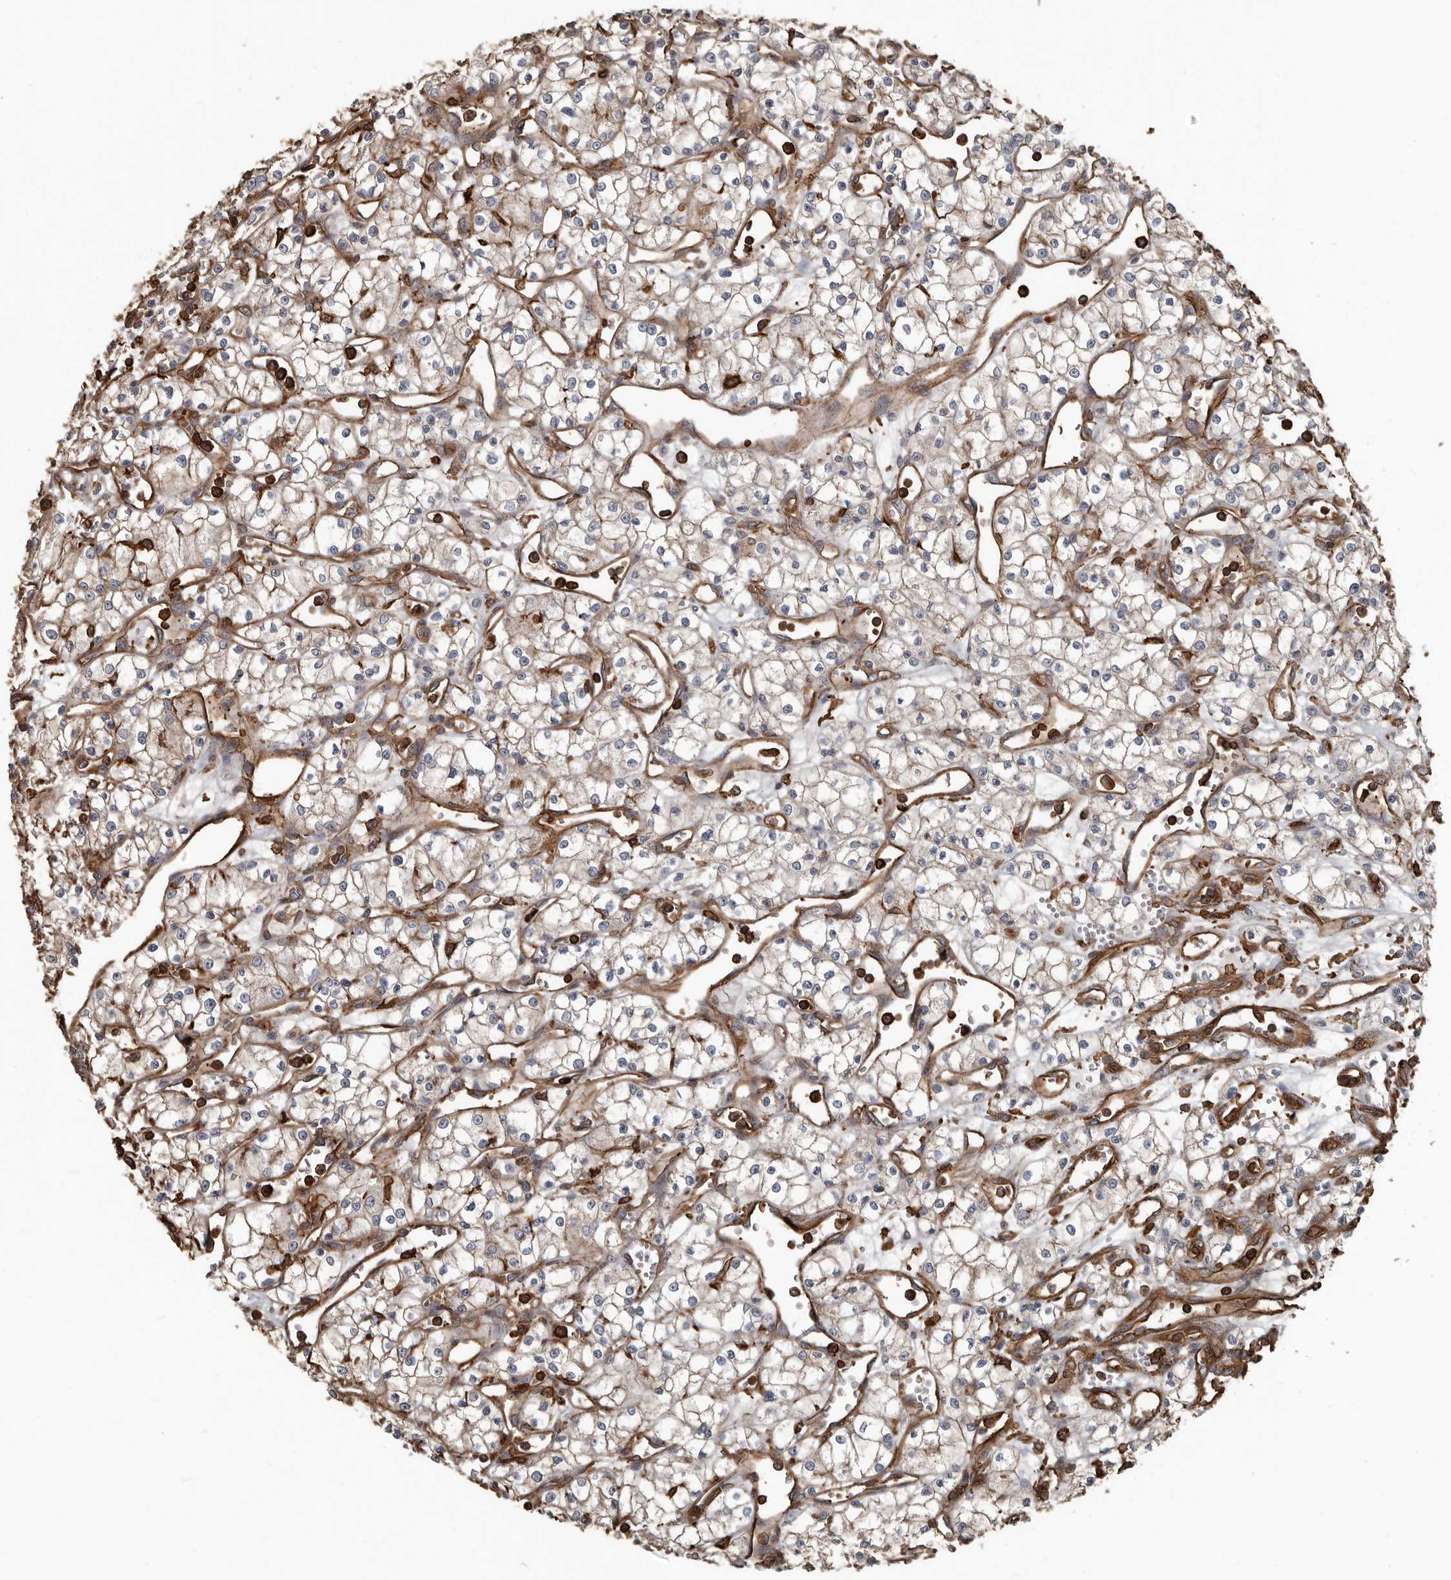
{"staining": {"intensity": "weak", "quantity": "25%-75%", "location": "cytoplasmic/membranous"}, "tissue": "renal cancer", "cell_type": "Tumor cells", "image_type": "cancer", "snomed": [{"axis": "morphology", "description": "Adenocarcinoma, NOS"}, {"axis": "topography", "description": "Kidney"}], "caption": "The micrograph displays a brown stain indicating the presence of a protein in the cytoplasmic/membranous of tumor cells in renal cancer (adenocarcinoma).", "gene": "DENND6B", "patient": {"sex": "male", "age": 59}}